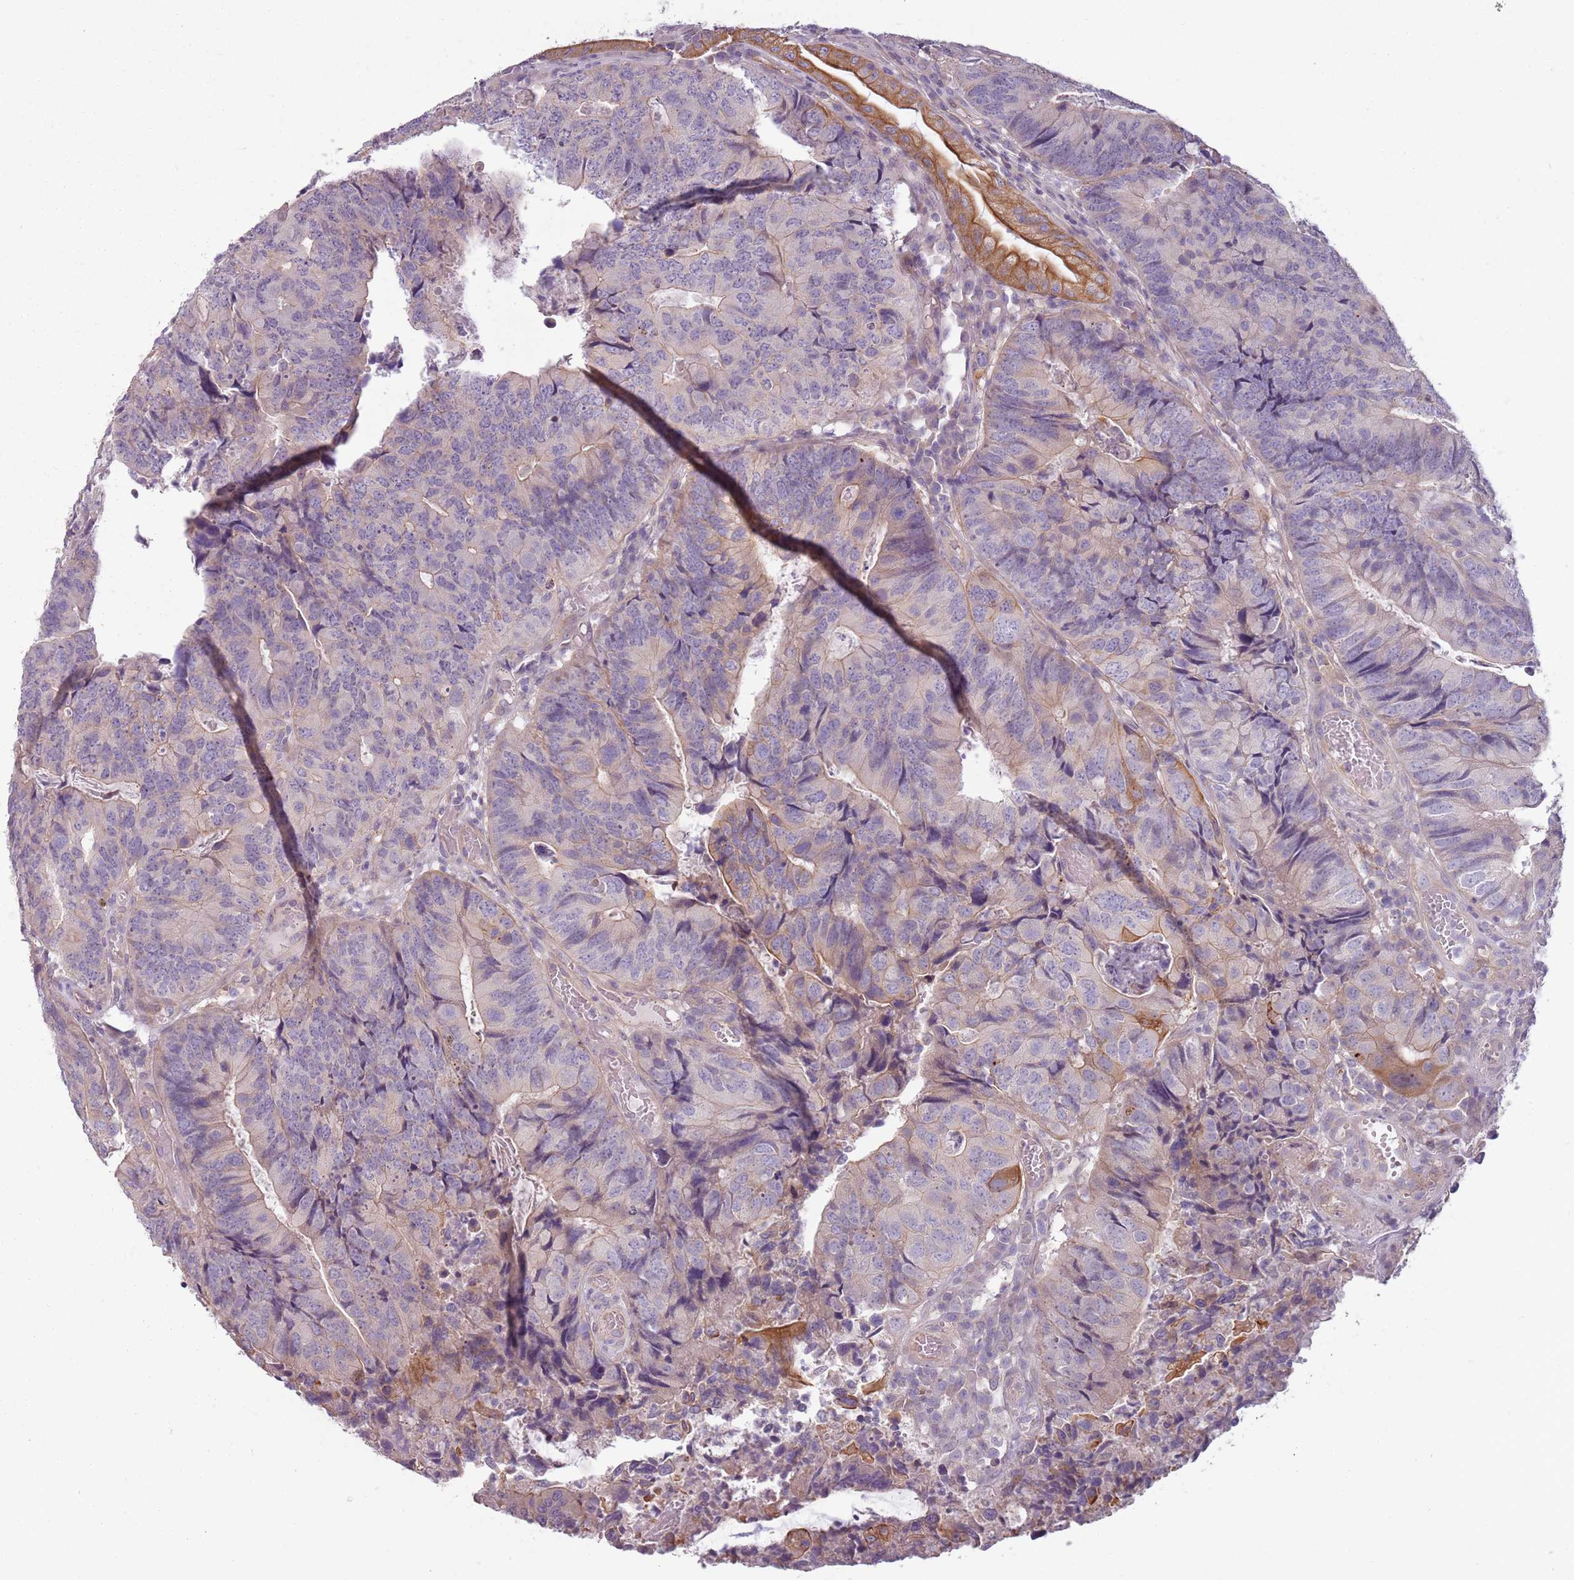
{"staining": {"intensity": "moderate", "quantity": "<25%", "location": "cytoplasmic/membranous"}, "tissue": "colorectal cancer", "cell_type": "Tumor cells", "image_type": "cancer", "snomed": [{"axis": "morphology", "description": "Adenocarcinoma, NOS"}, {"axis": "topography", "description": "Colon"}], "caption": "High-power microscopy captured an IHC histopathology image of colorectal cancer (adenocarcinoma), revealing moderate cytoplasmic/membranous expression in approximately <25% of tumor cells. Using DAB (brown) and hematoxylin (blue) stains, captured at high magnification using brightfield microscopy.", "gene": "TLCD2", "patient": {"sex": "female", "age": 67}}